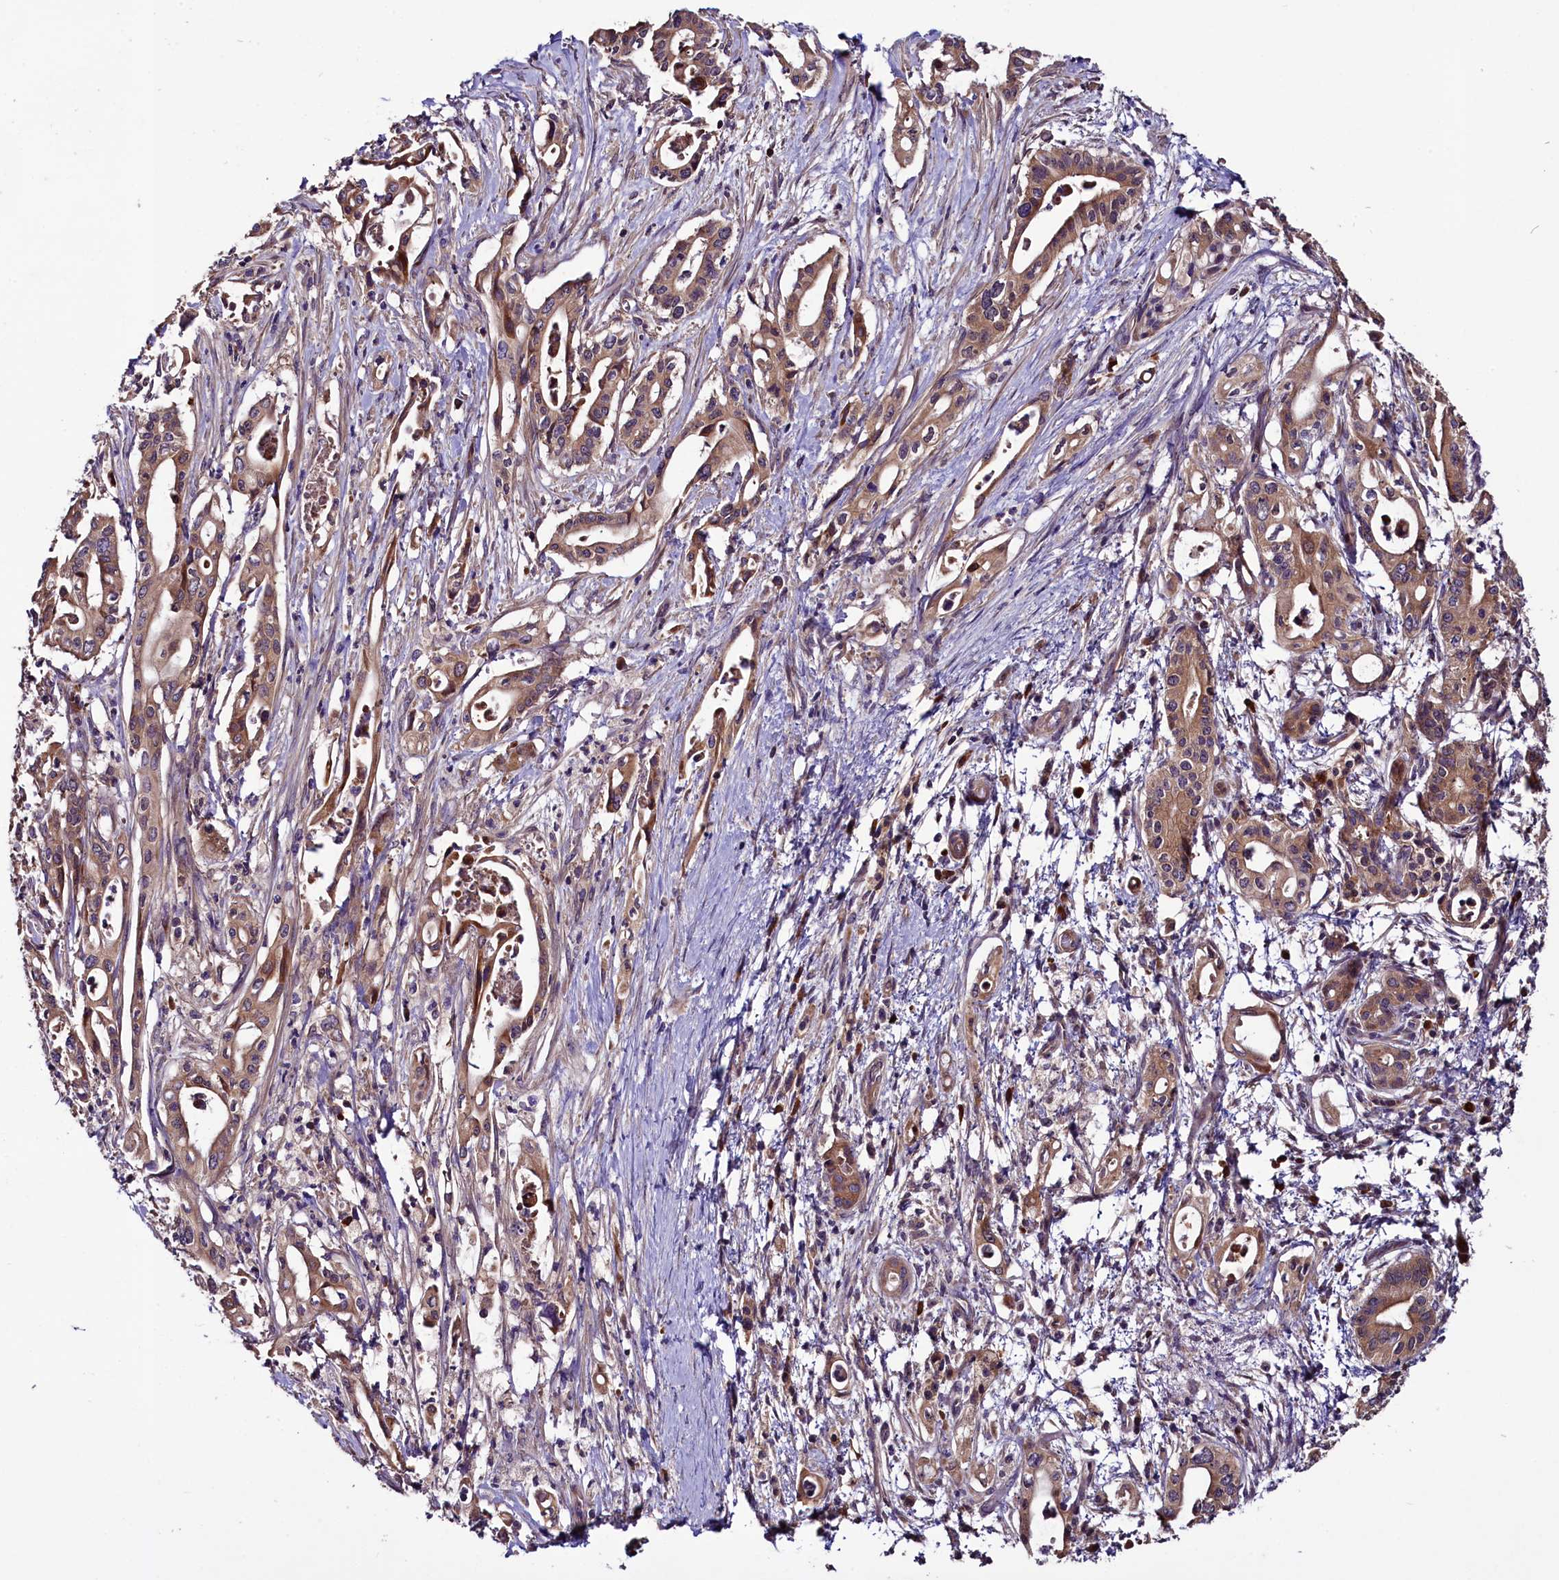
{"staining": {"intensity": "moderate", "quantity": ">75%", "location": "cytoplasmic/membranous"}, "tissue": "pancreatic cancer", "cell_type": "Tumor cells", "image_type": "cancer", "snomed": [{"axis": "morphology", "description": "Adenocarcinoma, NOS"}, {"axis": "topography", "description": "Pancreas"}], "caption": "A brown stain shows moderate cytoplasmic/membranous expression of a protein in adenocarcinoma (pancreatic) tumor cells.", "gene": "RPUSD2", "patient": {"sex": "female", "age": 77}}